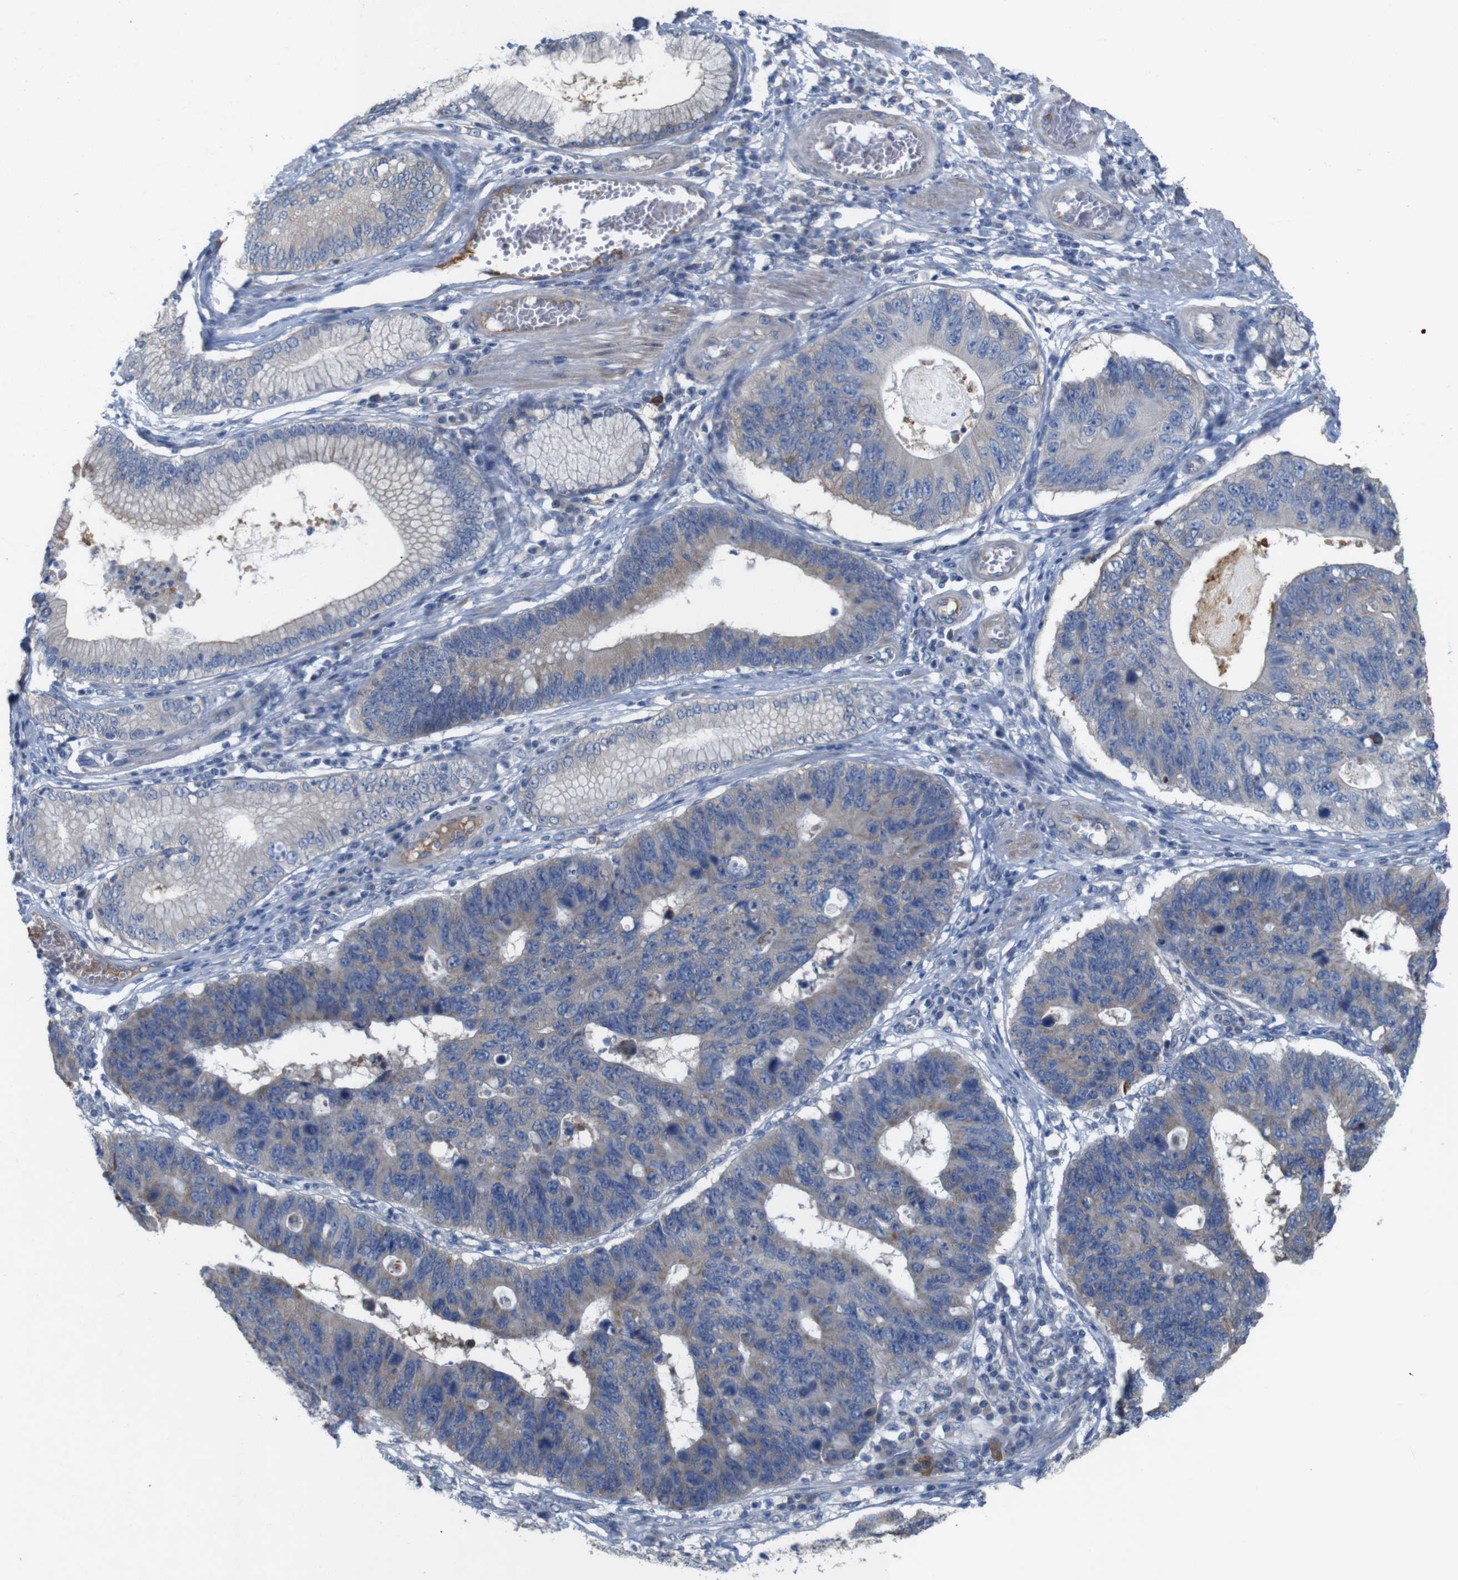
{"staining": {"intensity": "negative", "quantity": "none", "location": "none"}, "tissue": "stomach cancer", "cell_type": "Tumor cells", "image_type": "cancer", "snomed": [{"axis": "morphology", "description": "Adenocarcinoma, NOS"}, {"axis": "topography", "description": "Stomach"}], "caption": "Tumor cells show no significant positivity in stomach cancer (adenocarcinoma).", "gene": "MYEOV", "patient": {"sex": "male", "age": 59}}